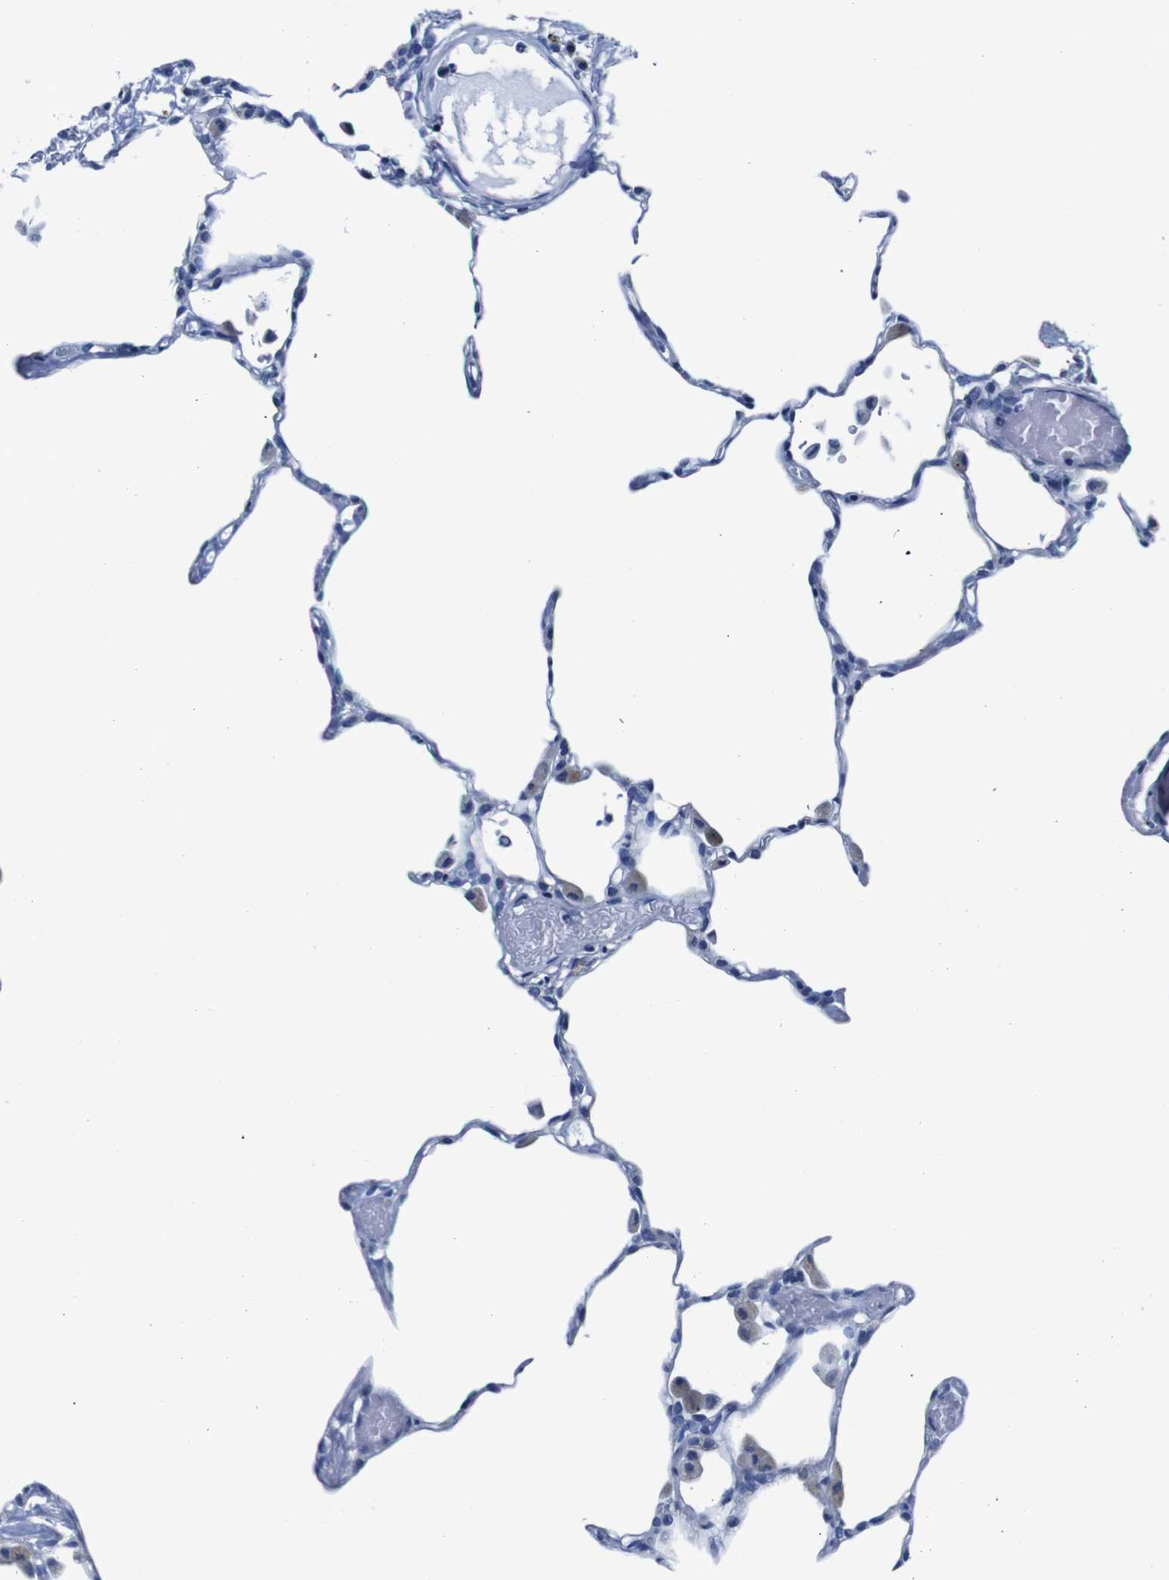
{"staining": {"intensity": "negative", "quantity": "none", "location": "none"}, "tissue": "lung", "cell_type": "Alveolar cells", "image_type": "normal", "snomed": [{"axis": "morphology", "description": "Normal tissue, NOS"}, {"axis": "topography", "description": "Lung"}], "caption": "Immunohistochemistry micrograph of unremarkable lung: human lung stained with DAB (3,3'-diaminobenzidine) displays no significant protein expression in alveolar cells.", "gene": "SNX19", "patient": {"sex": "female", "age": 49}}